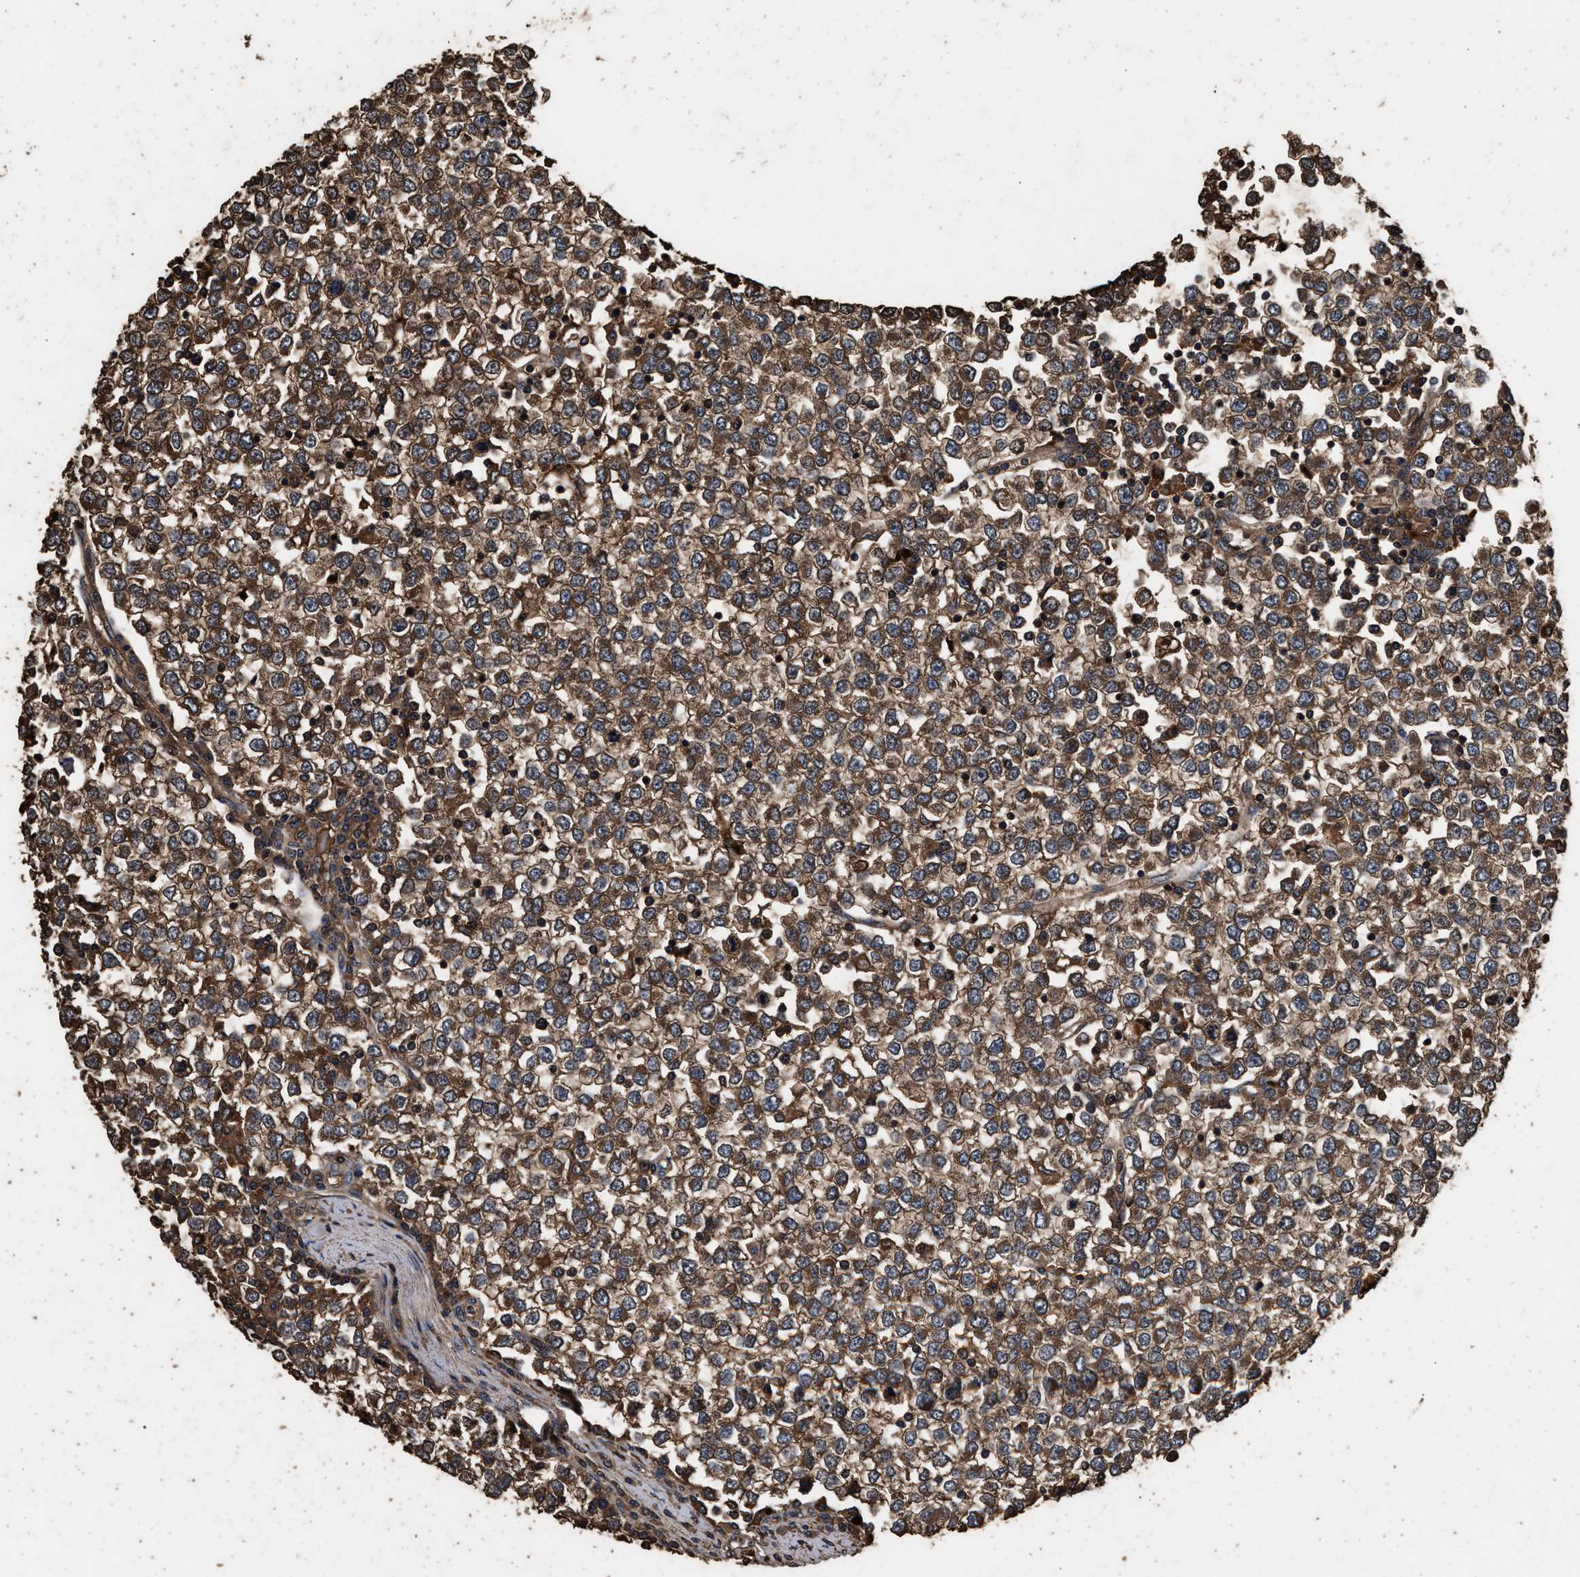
{"staining": {"intensity": "strong", "quantity": ">75%", "location": "cytoplasmic/membranous"}, "tissue": "testis cancer", "cell_type": "Tumor cells", "image_type": "cancer", "snomed": [{"axis": "morphology", "description": "Seminoma, NOS"}, {"axis": "topography", "description": "Testis"}], "caption": "Testis cancer (seminoma) stained with immunohistochemistry (IHC) displays strong cytoplasmic/membranous staining in approximately >75% of tumor cells.", "gene": "KYAT1", "patient": {"sex": "male", "age": 65}}